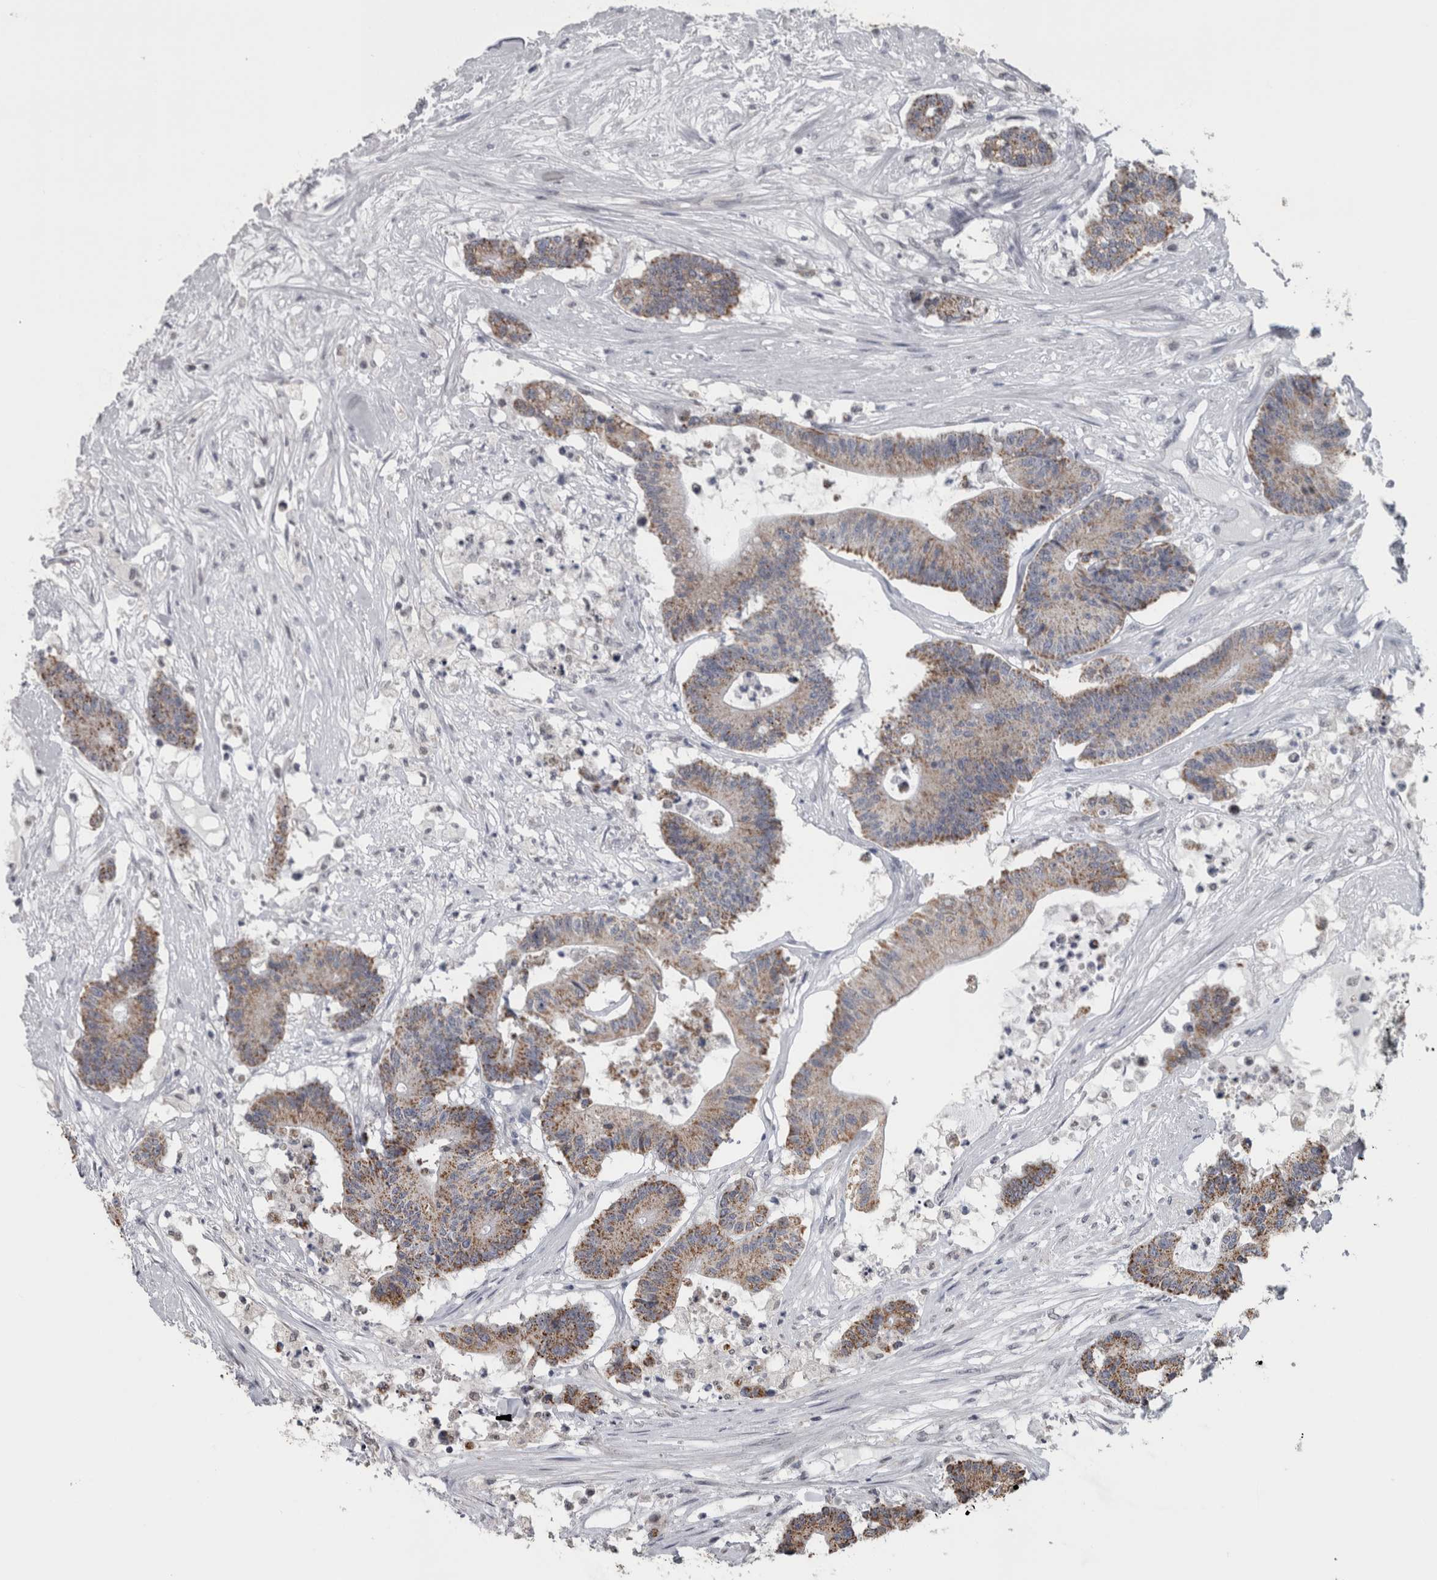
{"staining": {"intensity": "moderate", "quantity": ">75%", "location": "cytoplasmic/membranous"}, "tissue": "colorectal cancer", "cell_type": "Tumor cells", "image_type": "cancer", "snomed": [{"axis": "morphology", "description": "Adenocarcinoma, NOS"}, {"axis": "topography", "description": "Colon"}], "caption": "This image exhibits colorectal adenocarcinoma stained with immunohistochemistry to label a protein in brown. The cytoplasmic/membranous of tumor cells show moderate positivity for the protein. Nuclei are counter-stained blue.", "gene": "OR2K2", "patient": {"sex": "female", "age": 84}}